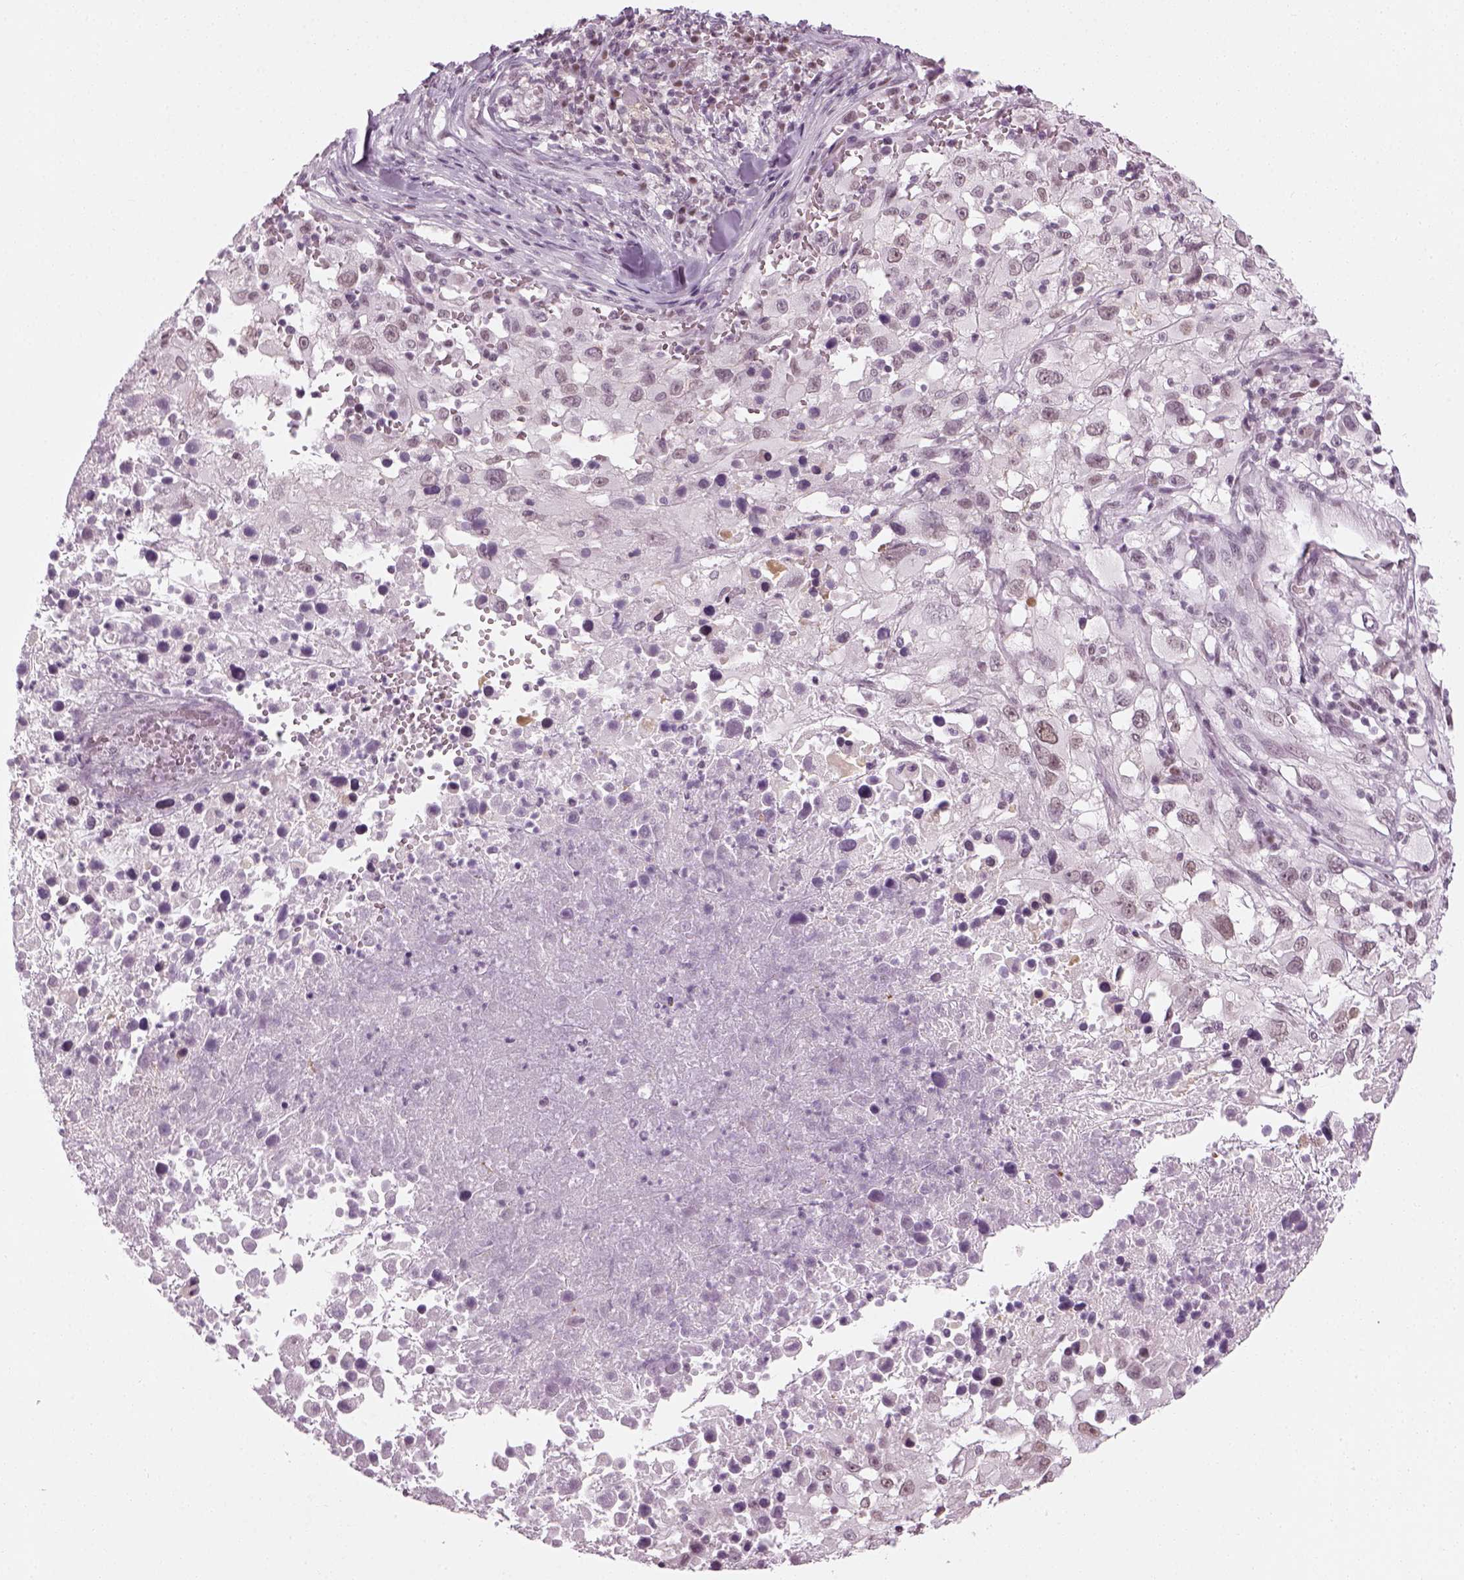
{"staining": {"intensity": "weak", "quantity": "<25%", "location": "nuclear"}, "tissue": "melanoma", "cell_type": "Tumor cells", "image_type": "cancer", "snomed": [{"axis": "morphology", "description": "Malignant melanoma, Metastatic site"}, {"axis": "topography", "description": "Soft tissue"}], "caption": "A photomicrograph of malignant melanoma (metastatic site) stained for a protein shows no brown staining in tumor cells.", "gene": "KCNG2", "patient": {"sex": "male", "age": 50}}